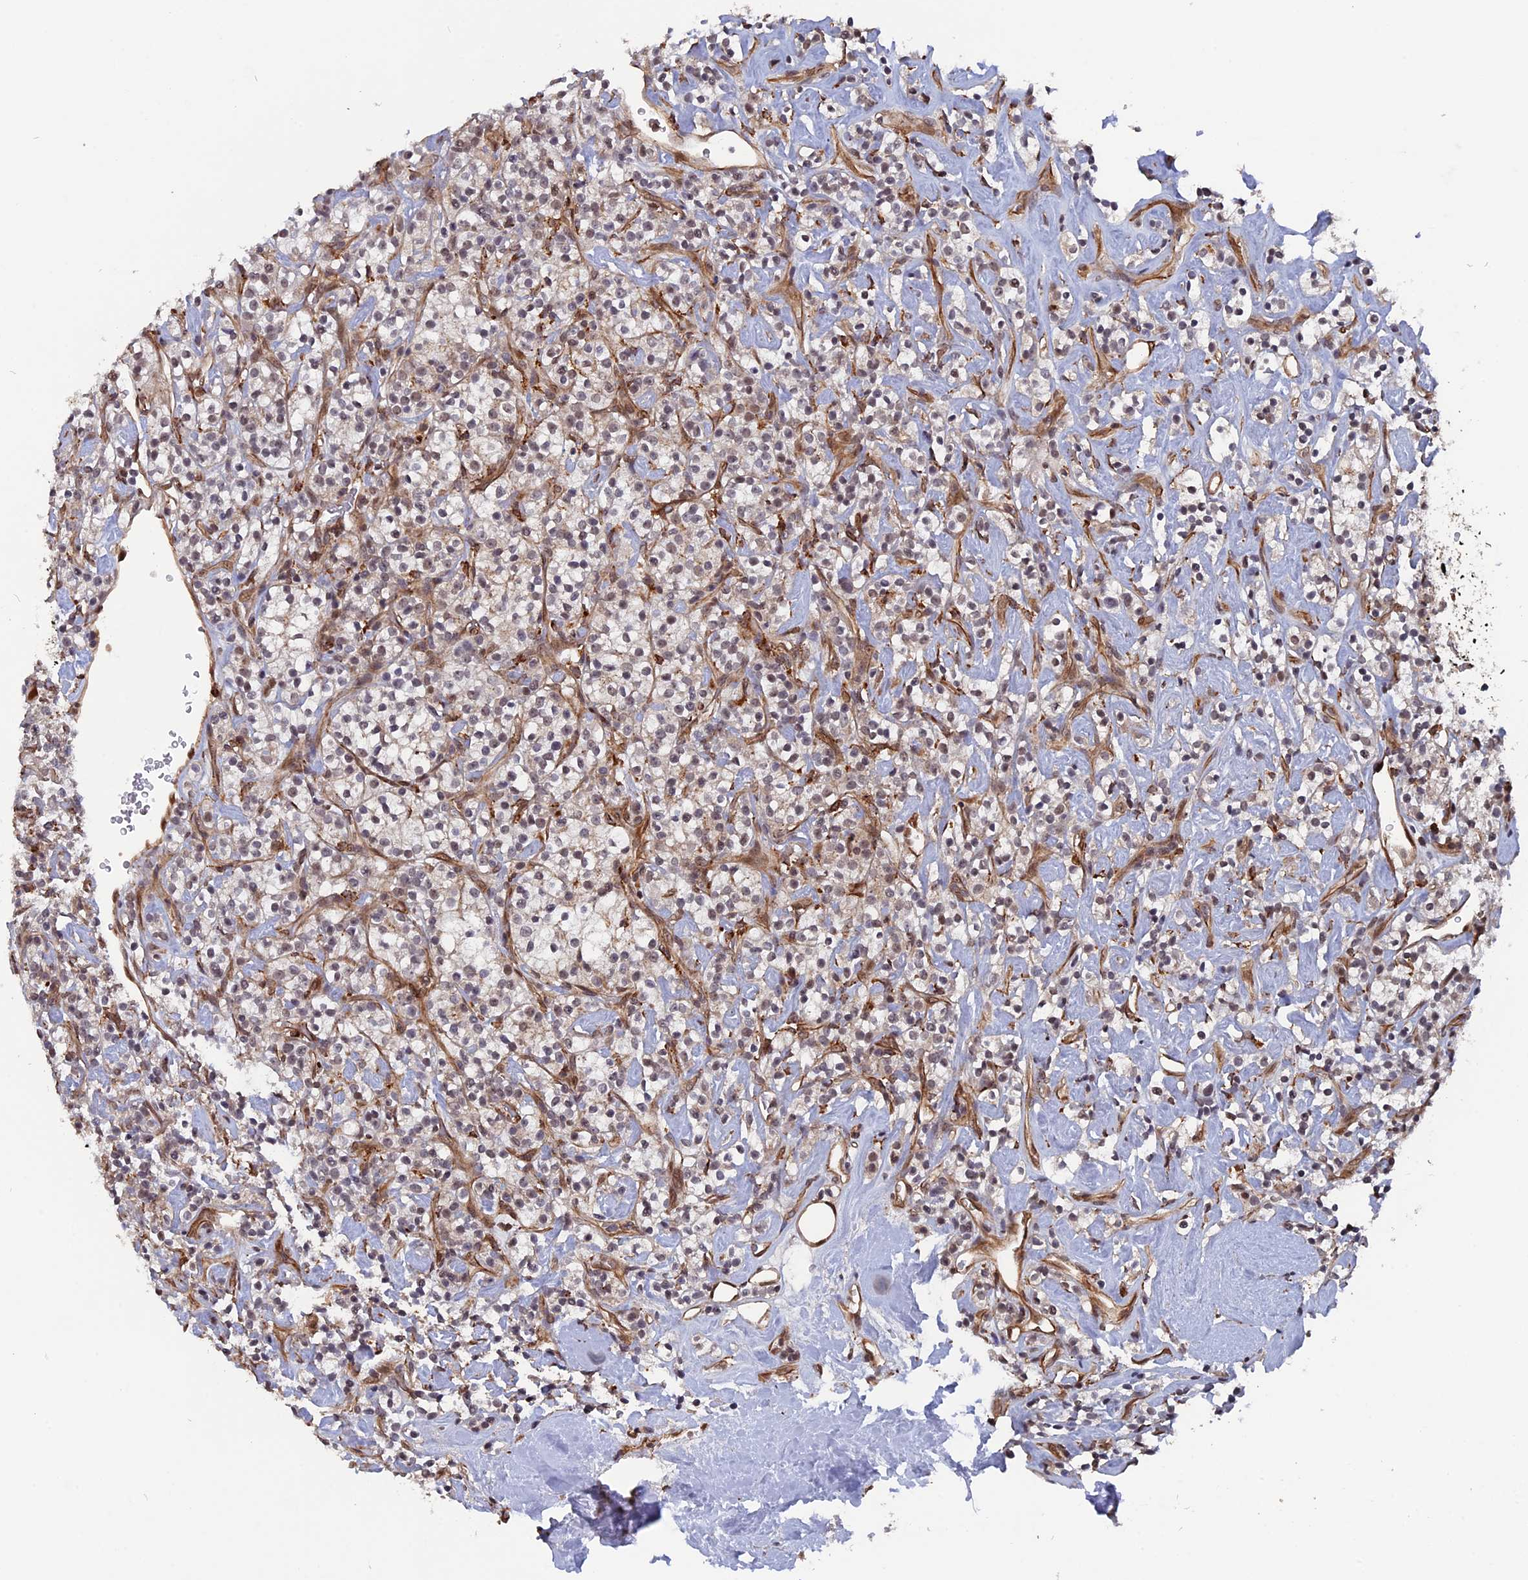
{"staining": {"intensity": "weak", "quantity": "<25%", "location": "nuclear"}, "tissue": "renal cancer", "cell_type": "Tumor cells", "image_type": "cancer", "snomed": [{"axis": "morphology", "description": "Adenocarcinoma, NOS"}, {"axis": "topography", "description": "Kidney"}], "caption": "Renal cancer (adenocarcinoma) was stained to show a protein in brown. There is no significant expression in tumor cells.", "gene": "NOSIP", "patient": {"sex": "male", "age": 77}}